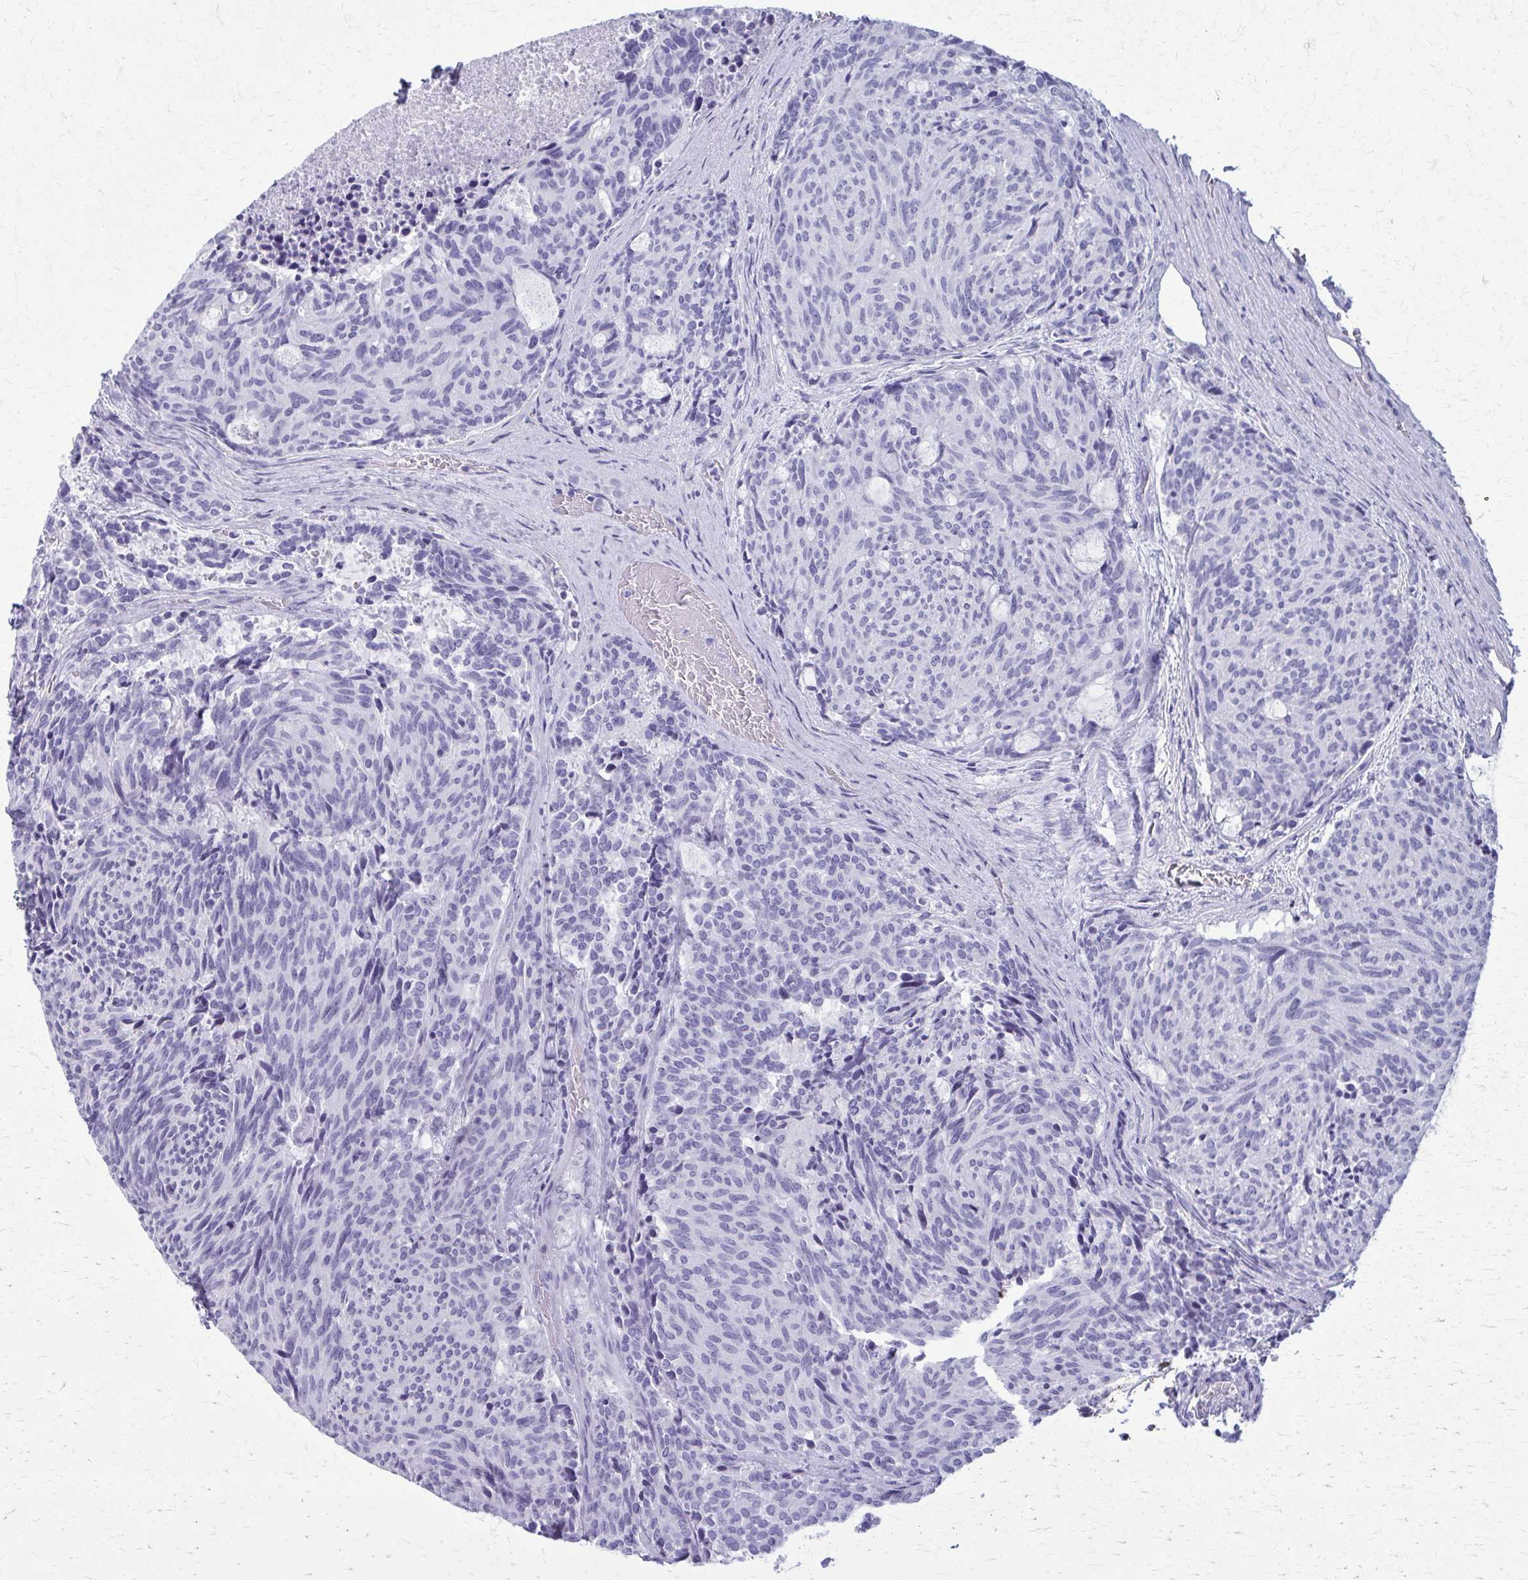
{"staining": {"intensity": "negative", "quantity": "none", "location": "none"}, "tissue": "carcinoid", "cell_type": "Tumor cells", "image_type": "cancer", "snomed": [{"axis": "morphology", "description": "Carcinoid, malignant, NOS"}, {"axis": "topography", "description": "Pancreas"}], "caption": "Immunohistochemistry histopathology image of carcinoid stained for a protein (brown), which exhibits no staining in tumor cells.", "gene": "ACSM2B", "patient": {"sex": "female", "age": 54}}